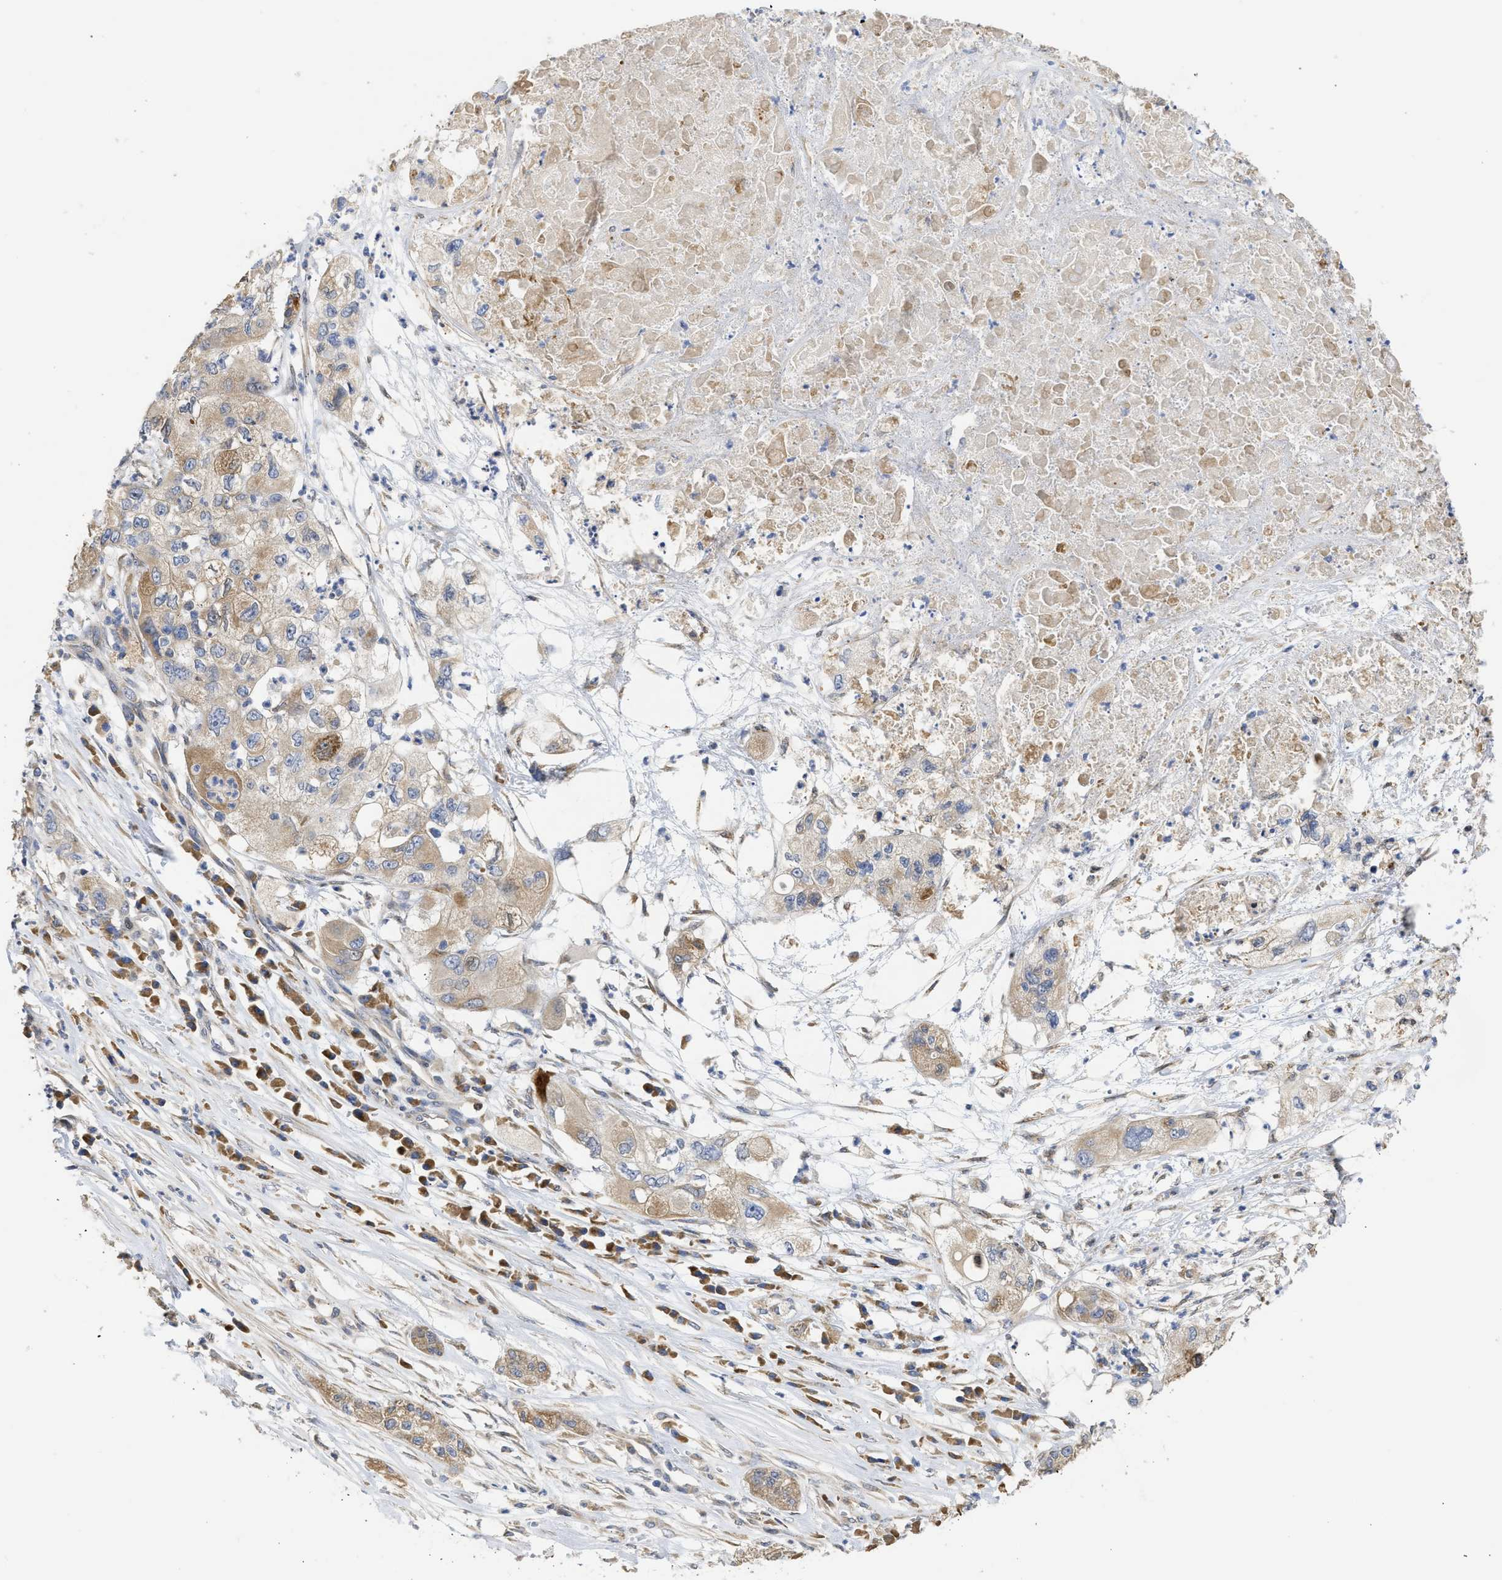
{"staining": {"intensity": "weak", "quantity": "25%-75%", "location": "cytoplasmic/membranous"}, "tissue": "pancreatic cancer", "cell_type": "Tumor cells", "image_type": "cancer", "snomed": [{"axis": "morphology", "description": "Adenocarcinoma, NOS"}, {"axis": "topography", "description": "Pancreas"}], "caption": "Brown immunohistochemical staining in adenocarcinoma (pancreatic) shows weak cytoplasmic/membranous positivity in approximately 25%-75% of tumor cells.", "gene": "TMED1", "patient": {"sex": "female", "age": 78}}